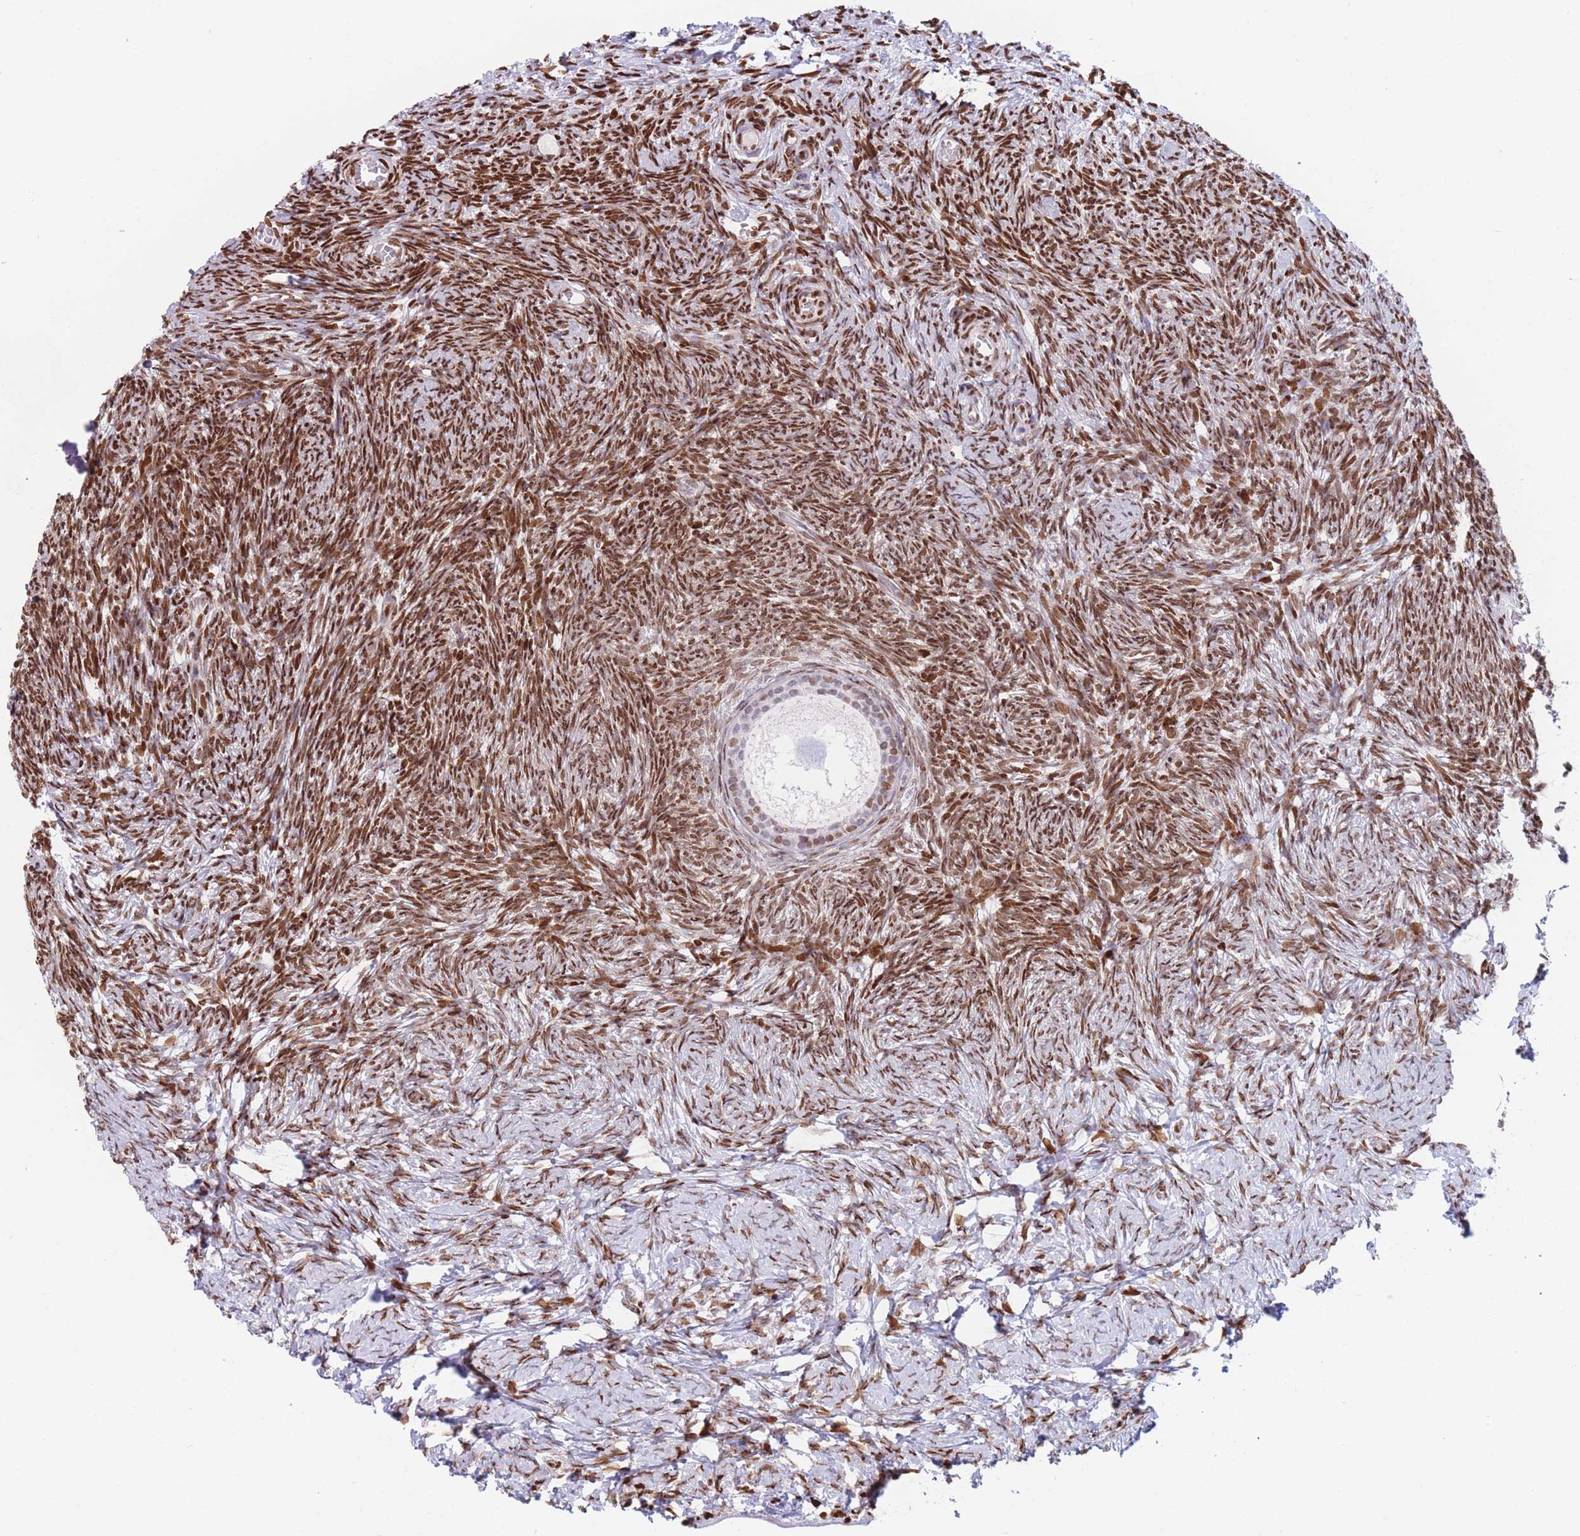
{"staining": {"intensity": "moderate", "quantity": "25%-75%", "location": "nuclear"}, "tissue": "ovary", "cell_type": "Follicle cells", "image_type": "normal", "snomed": [{"axis": "morphology", "description": "Normal tissue, NOS"}, {"axis": "topography", "description": "Ovary"}], "caption": "A photomicrograph showing moderate nuclear positivity in approximately 25%-75% of follicle cells in unremarkable ovary, as visualized by brown immunohistochemical staining.", "gene": "AK9", "patient": {"sex": "female", "age": 39}}